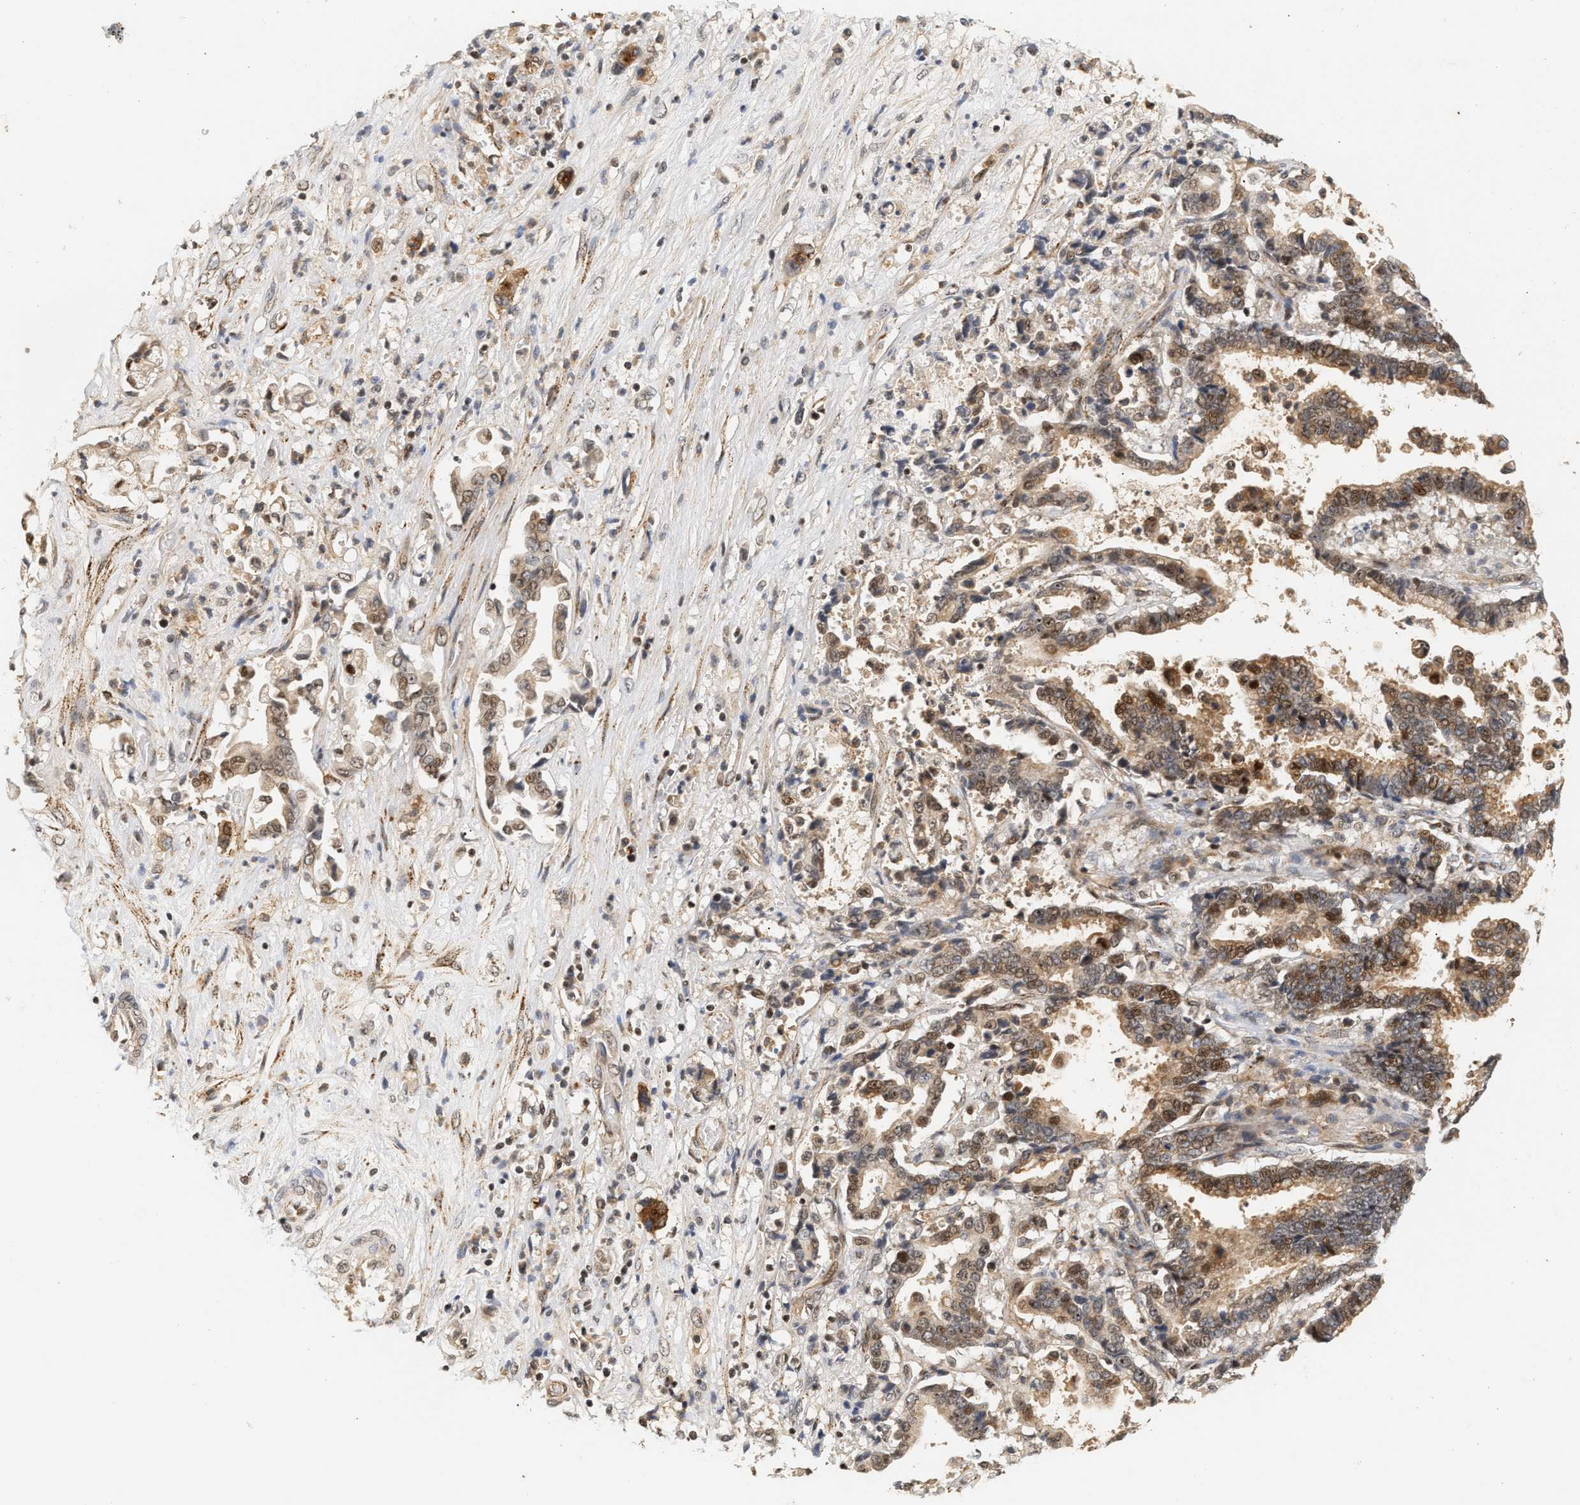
{"staining": {"intensity": "moderate", "quantity": ">75%", "location": "cytoplasmic/membranous,nuclear"}, "tissue": "liver cancer", "cell_type": "Tumor cells", "image_type": "cancer", "snomed": [{"axis": "morphology", "description": "Cholangiocarcinoma"}, {"axis": "topography", "description": "Liver"}], "caption": "Tumor cells reveal medium levels of moderate cytoplasmic/membranous and nuclear positivity in approximately >75% of cells in human liver cancer.", "gene": "PLXND1", "patient": {"sex": "male", "age": 57}}